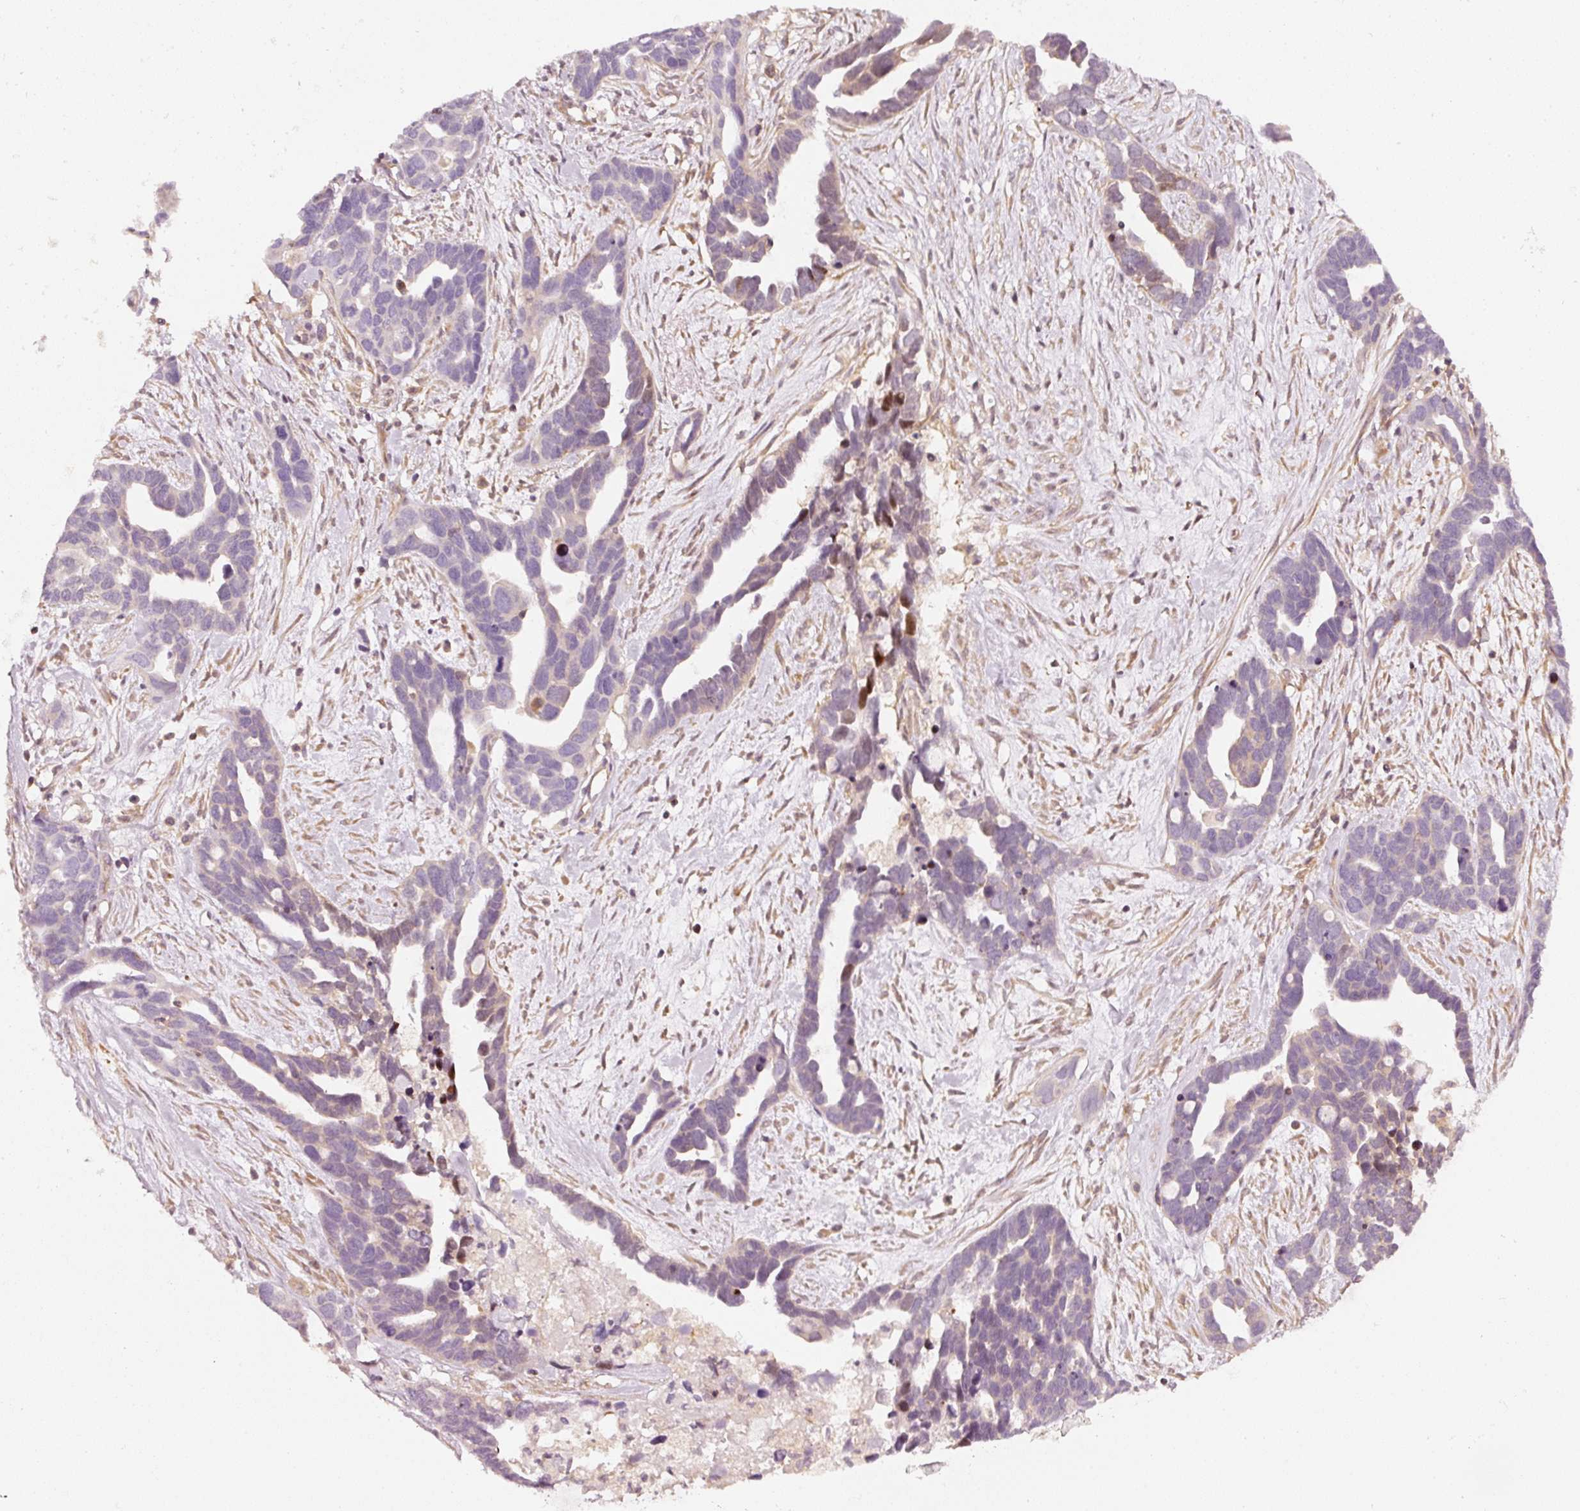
{"staining": {"intensity": "moderate", "quantity": "<25%", "location": "cytoplasmic/membranous"}, "tissue": "ovarian cancer", "cell_type": "Tumor cells", "image_type": "cancer", "snomed": [{"axis": "morphology", "description": "Cystadenocarcinoma, serous, NOS"}, {"axis": "topography", "description": "Ovary"}], "caption": "A high-resolution photomicrograph shows immunohistochemistry staining of ovarian cancer (serous cystadenocarcinoma), which reveals moderate cytoplasmic/membranous positivity in approximately <25% of tumor cells. (IHC, brightfield microscopy, high magnification).", "gene": "ASMTL", "patient": {"sex": "female", "age": 54}}